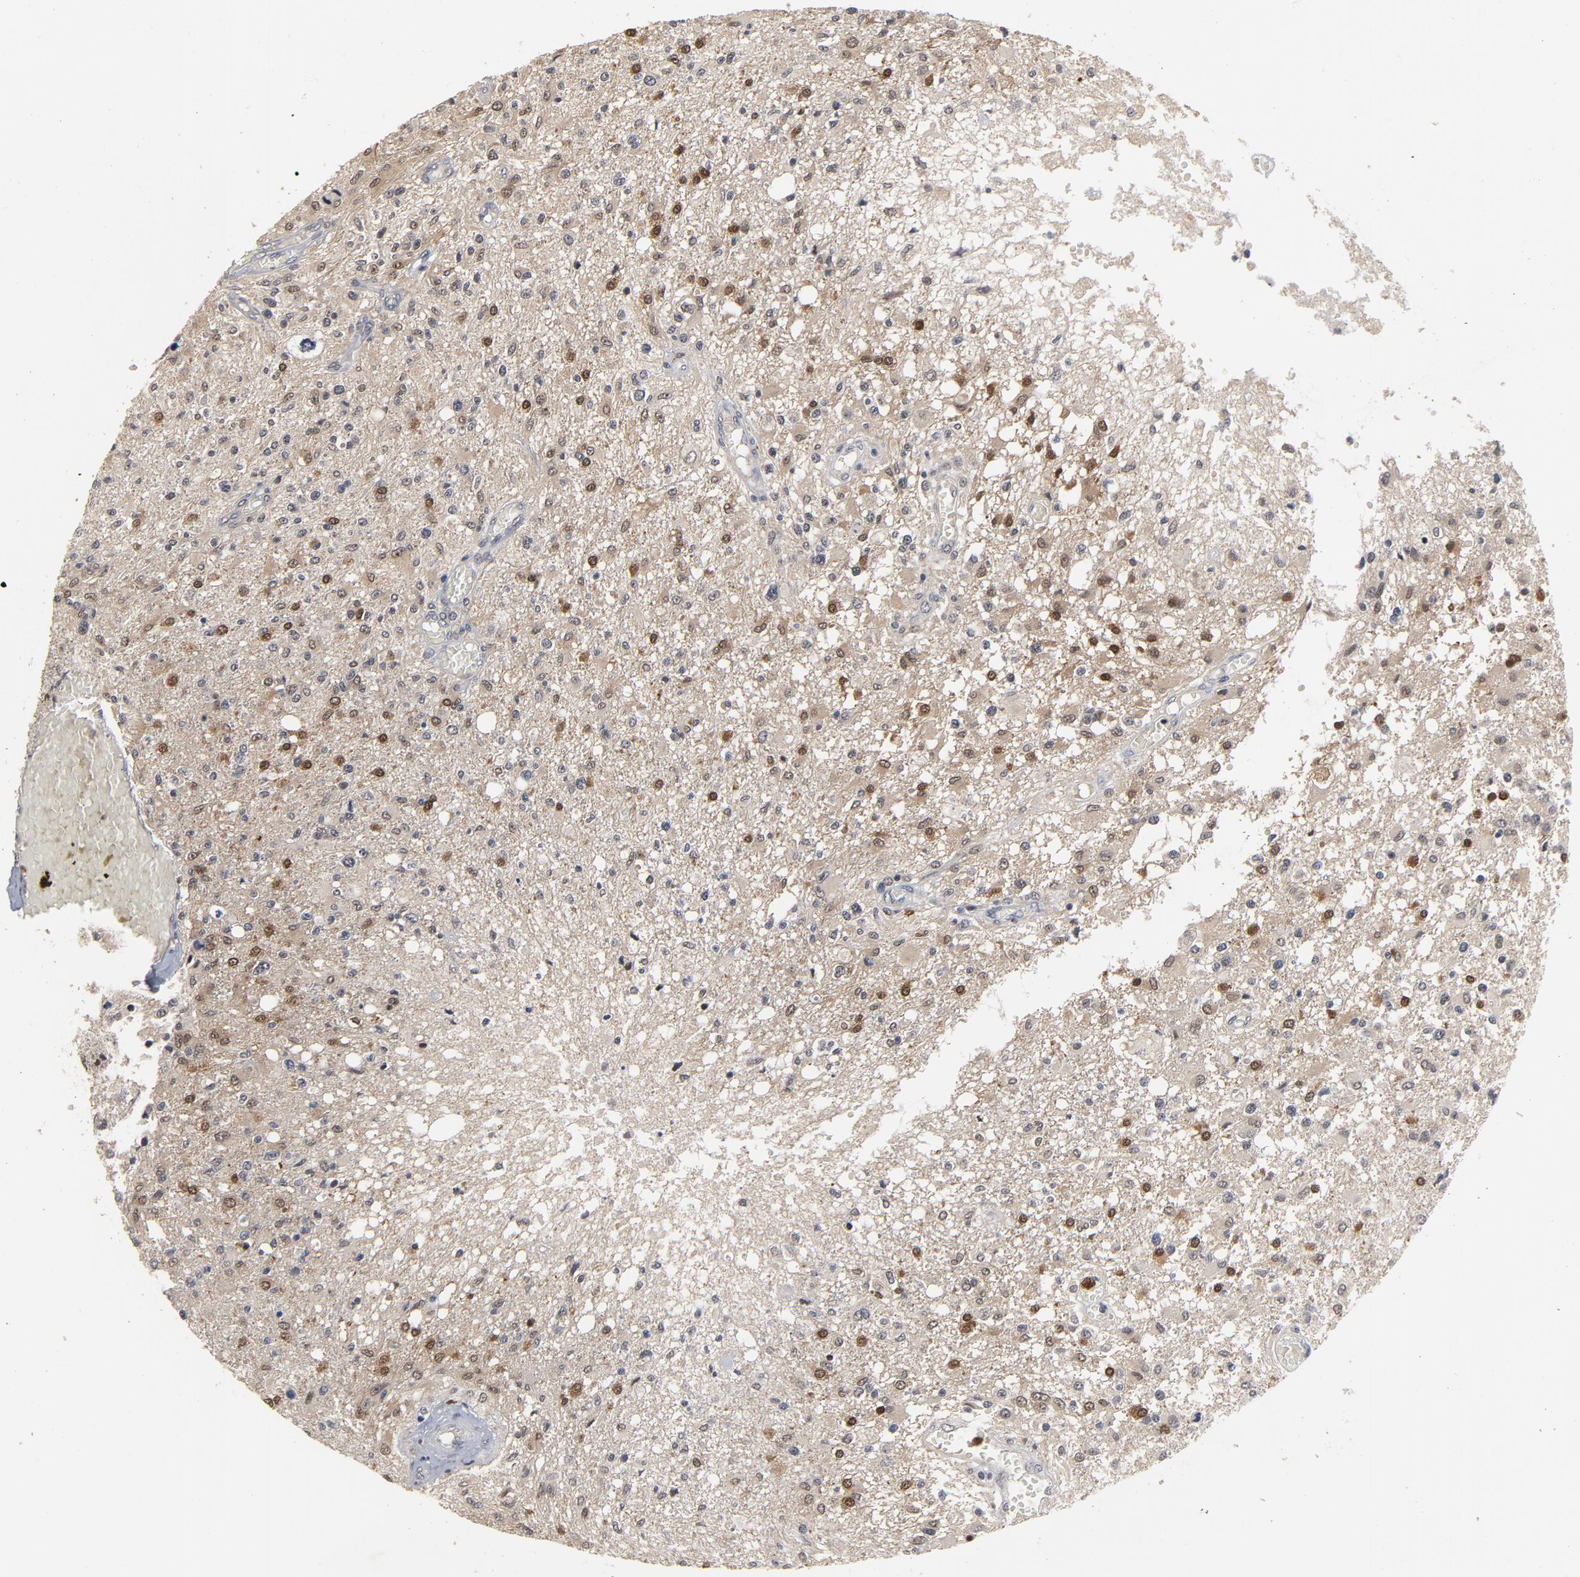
{"staining": {"intensity": "moderate", "quantity": "25%-75%", "location": "nuclear"}, "tissue": "glioma", "cell_type": "Tumor cells", "image_type": "cancer", "snomed": [{"axis": "morphology", "description": "Glioma, malignant, High grade"}, {"axis": "topography", "description": "Cerebral cortex"}], "caption": "An immunohistochemistry photomicrograph of neoplastic tissue is shown. Protein staining in brown shows moderate nuclear positivity in glioma within tumor cells.", "gene": "RTL5", "patient": {"sex": "male", "age": 76}}